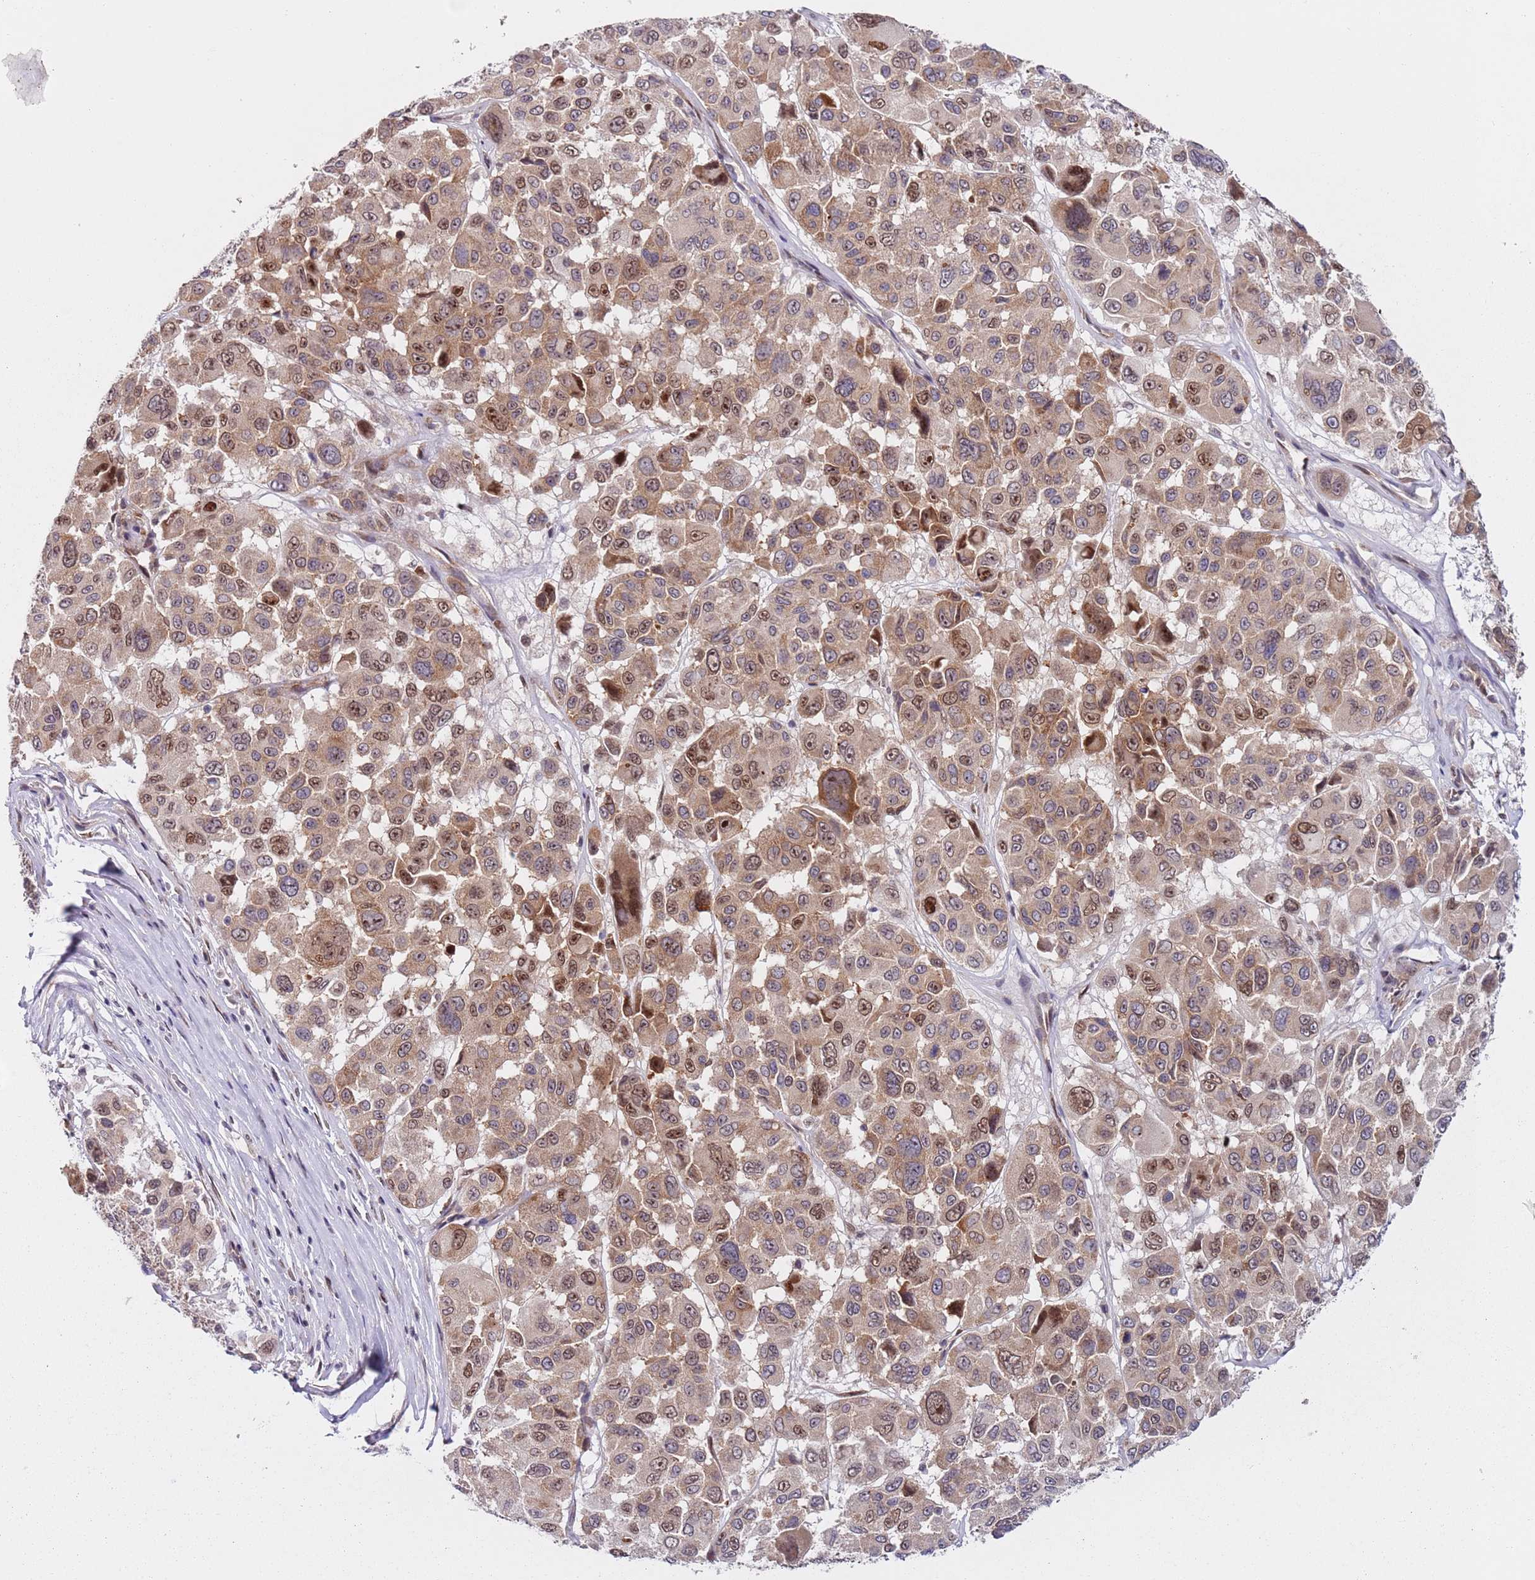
{"staining": {"intensity": "moderate", "quantity": ">75%", "location": "cytoplasmic/membranous,nuclear"}, "tissue": "melanoma", "cell_type": "Tumor cells", "image_type": "cancer", "snomed": [{"axis": "morphology", "description": "Malignant melanoma, NOS"}, {"axis": "topography", "description": "Skin"}], "caption": "A brown stain labels moderate cytoplasmic/membranous and nuclear expression of a protein in human malignant melanoma tumor cells.", "gene": "SLC25A32", "patient": {"sex": "female", "age": 66}}